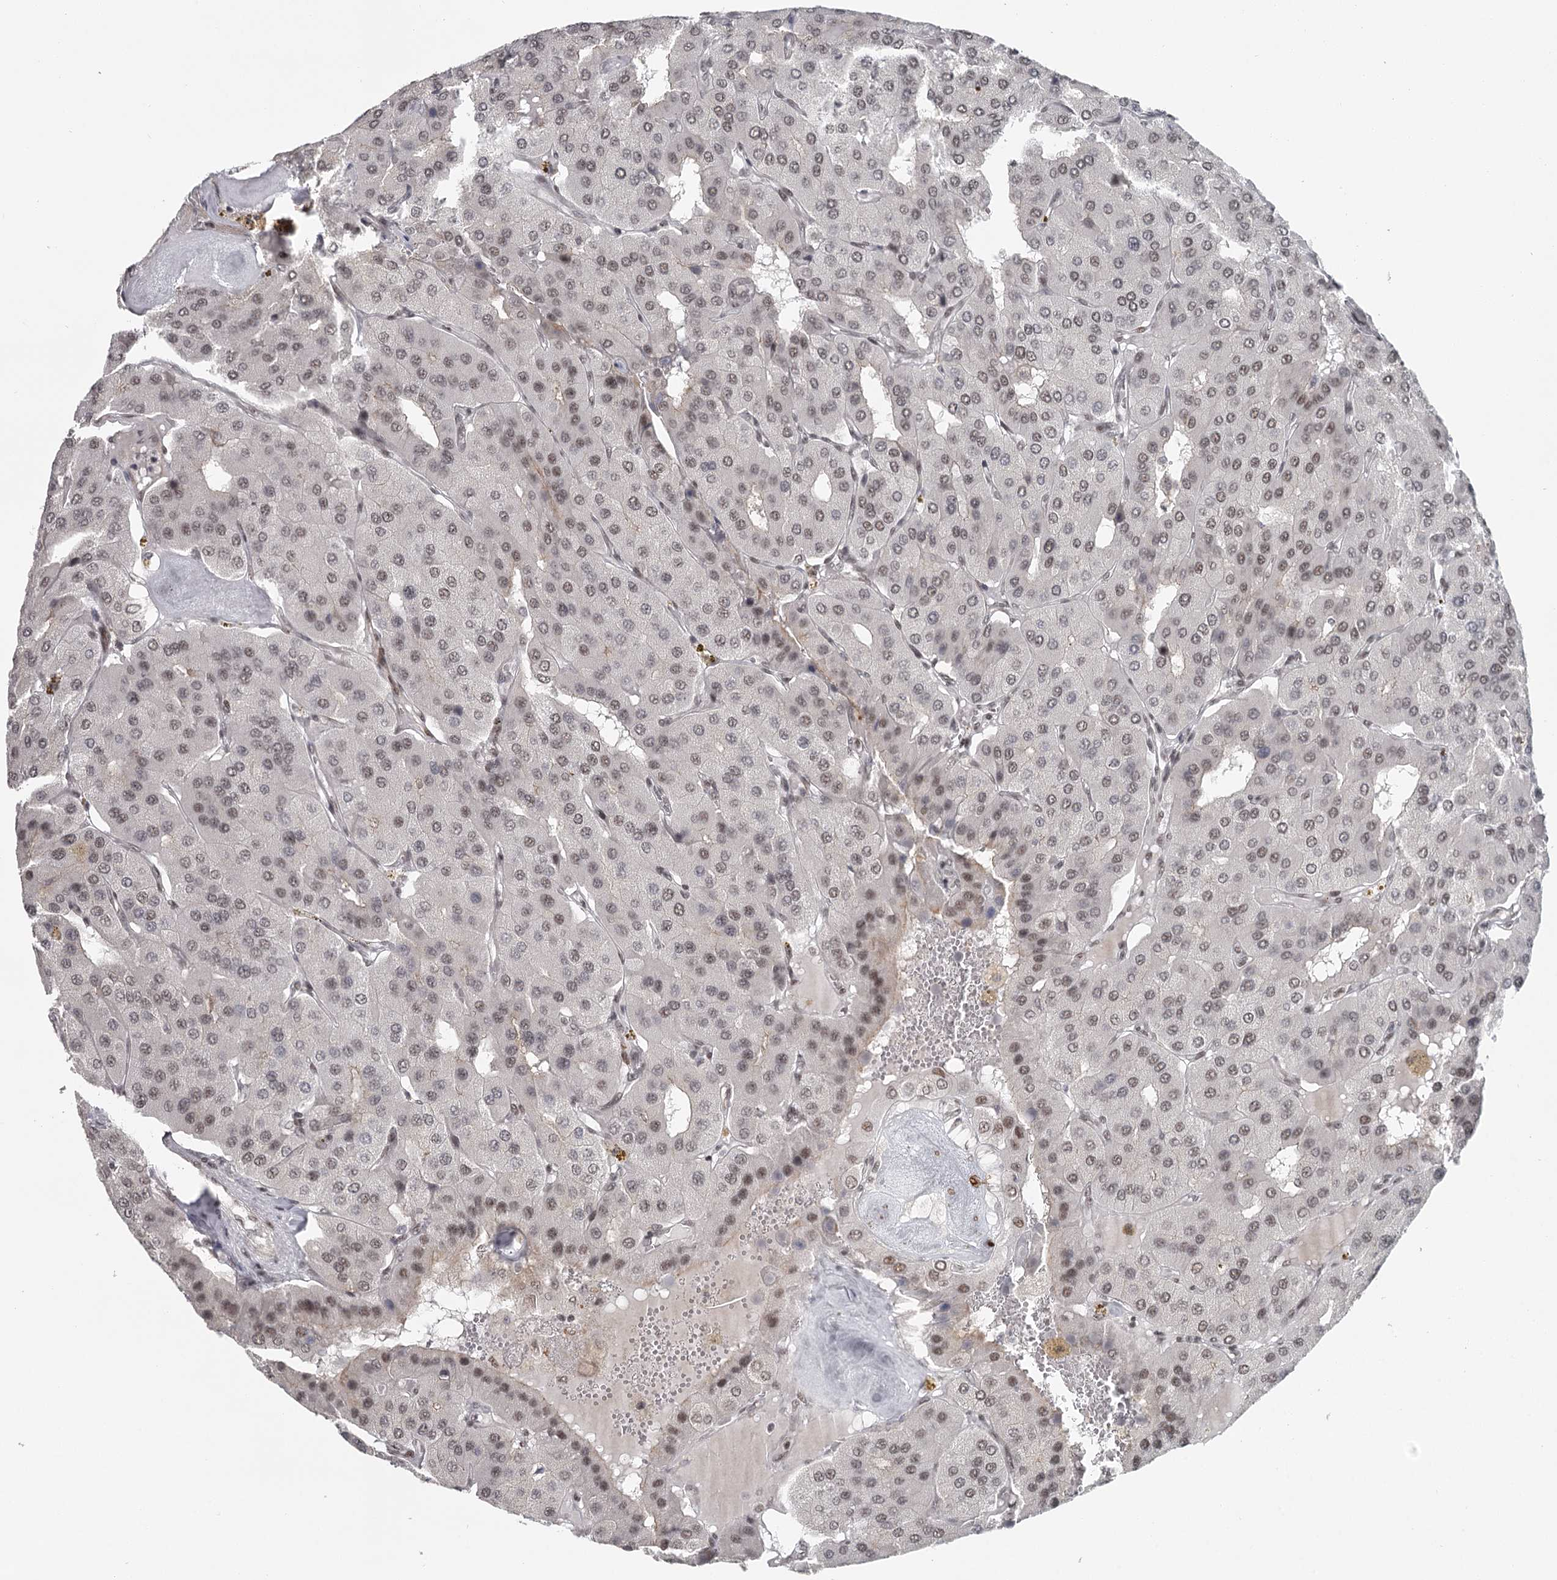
{"staining": {"intensity": "weak", "quantity": ">75%", "location": "nuclear"}, "tissue": "parathyroid gland", "cell_type": "Glandular cells", "image_type": "normal", "snomed": [{"axis": "morphology", "description": "Normal tissue, NOS"}, {"axis": "morphology", "description": "Adenoma, NOS"}, {"axis": "topography", "description": "Parathyroid gland"}], "caption": "Unremarkable parathyroid gland shows weak nuclear staining in approximately >75% of glandular cells.", "gene": "FAM13C", "patient": {"sex": "female", "age": 86}}